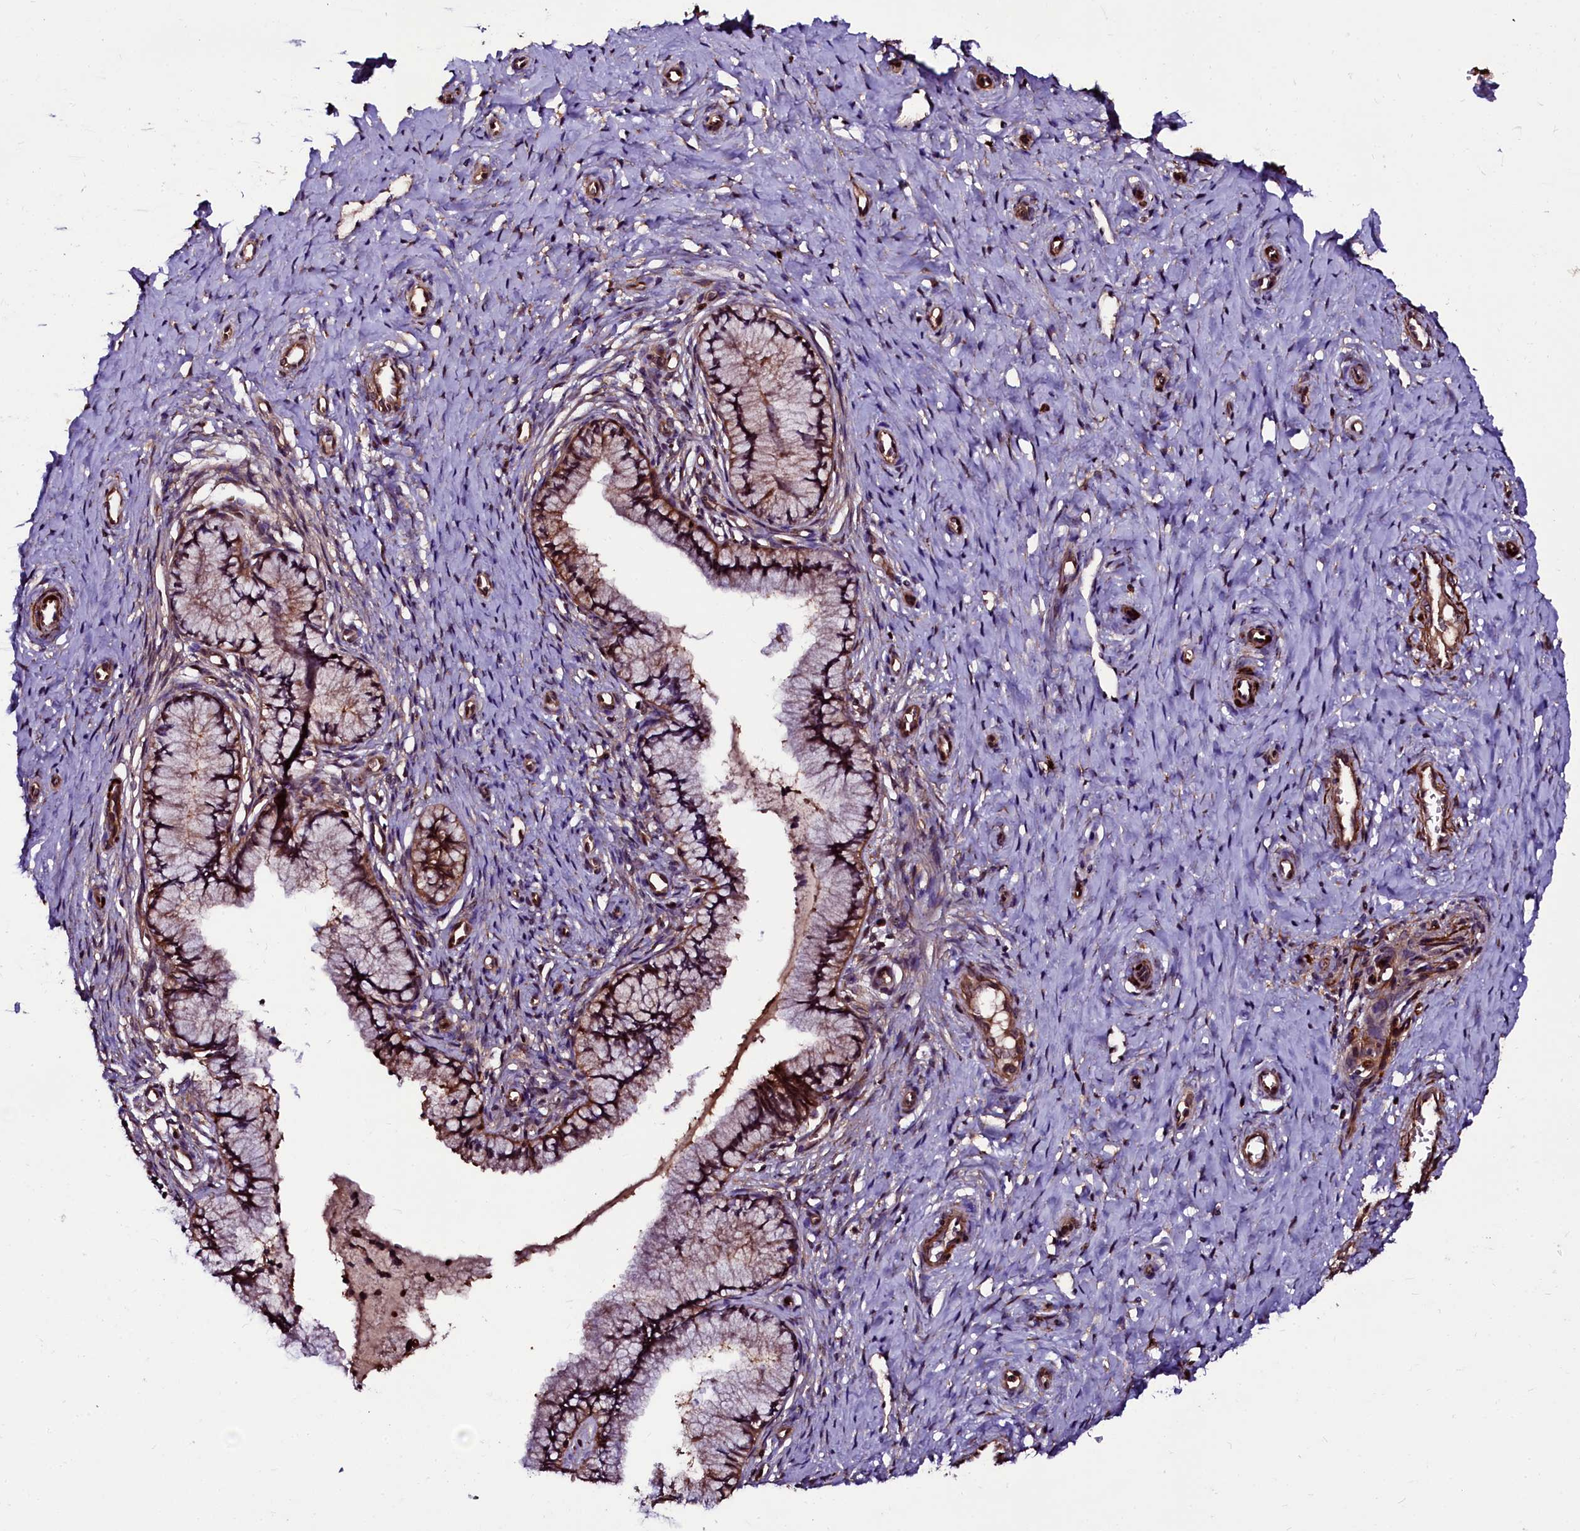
{"staining": {"intensity": "strong", "quantity": ">75%", "location": "cytoplasmic/membranous,nuclear"}, "tissue": "cervix", "cell_type": "Glandular cells", "image_type": "normal", "snomed": [{"axis": "morphology", "description": "Normal tissue, NOS"}, {"axis": "topography", "description": "Cervix"}], "caption": "Cervix stained for a protein (brown) shows strong cytoplasmic/membranous,nuclear positive positivity in about >75% of glandular cells.", "gene": "N4BP1", "patient": {"sex": "female", "age": 36}}